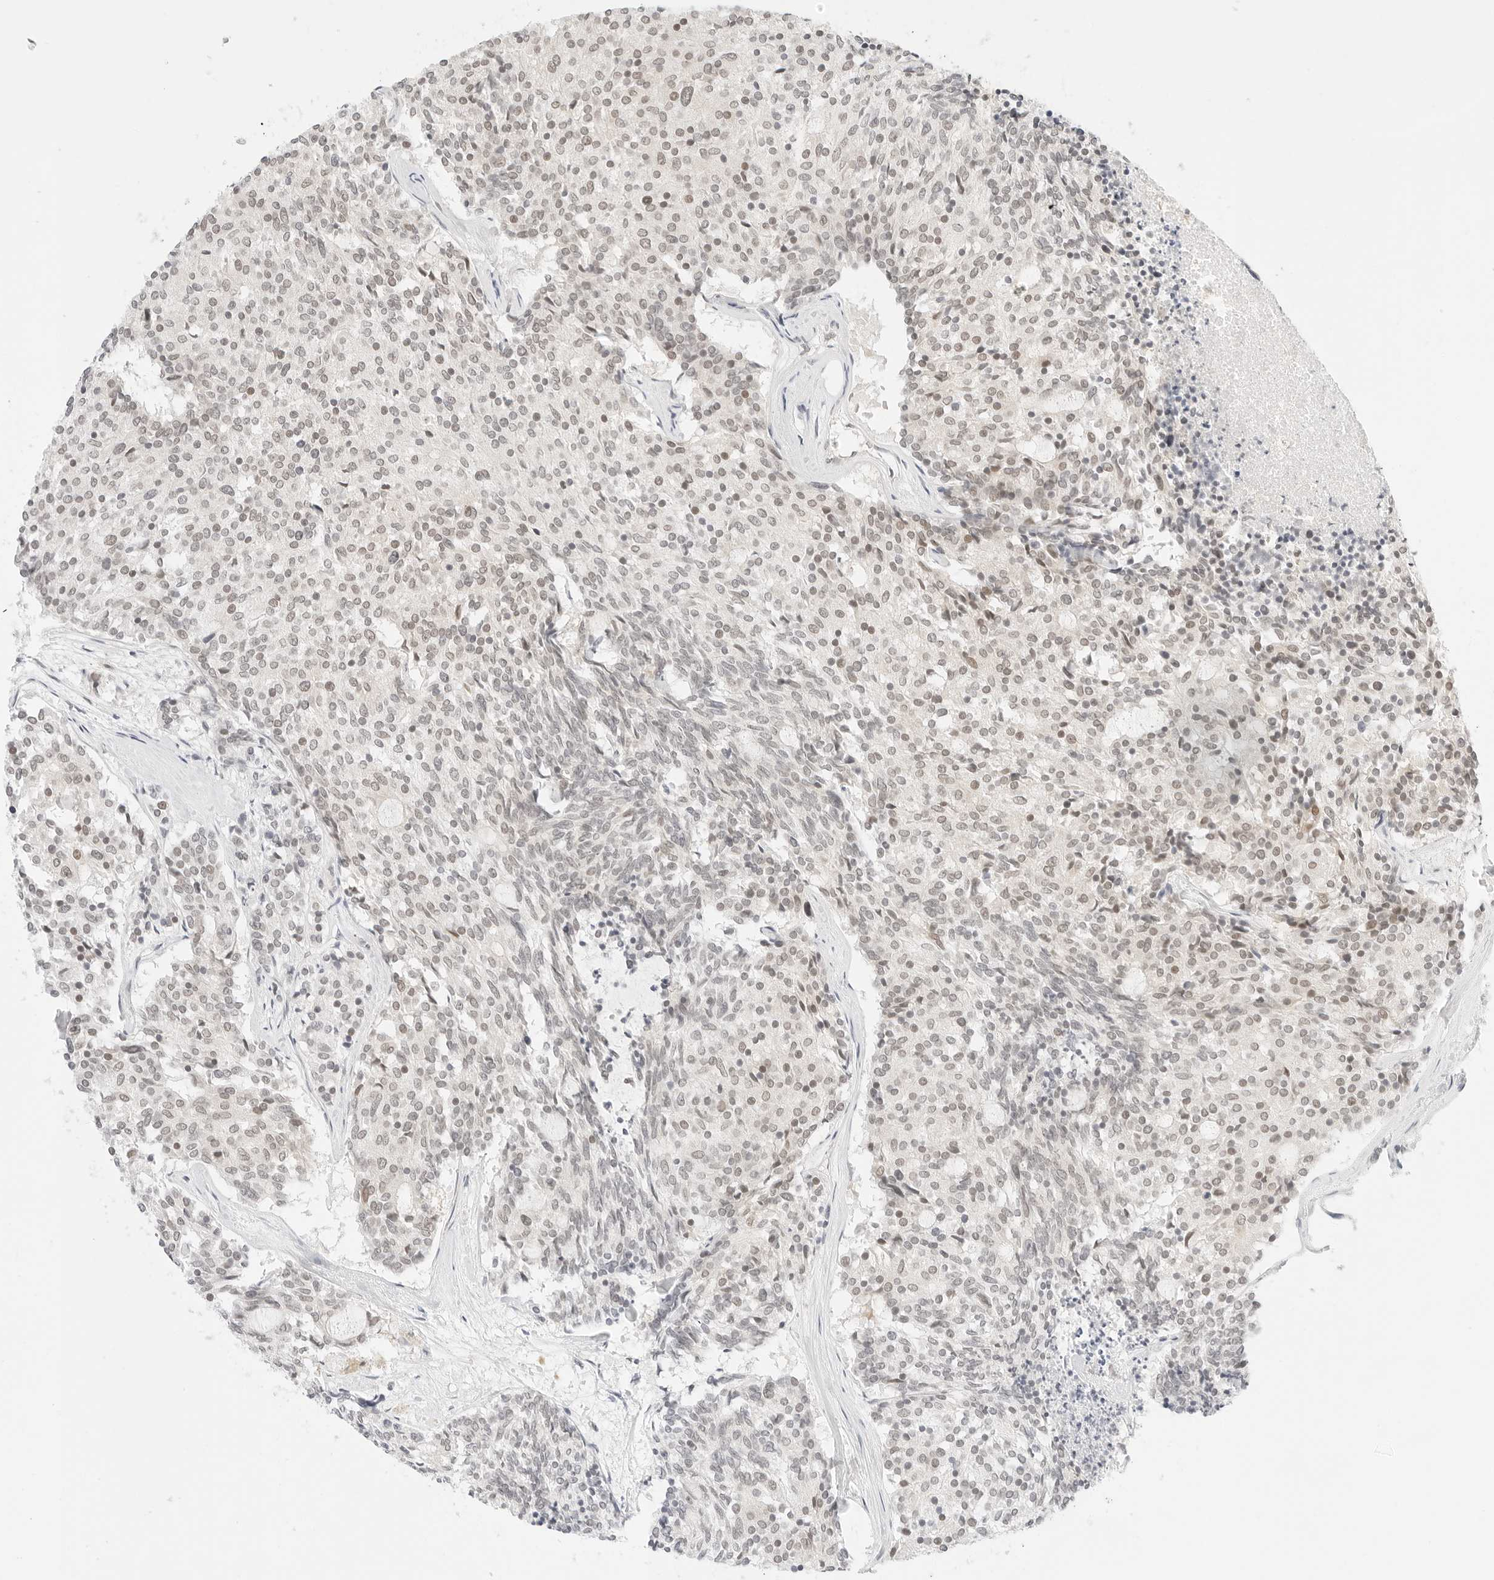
{"staining": {"intensity": "weak", "quantity": "<25%", "location": "nuclear"}, "tissue": "carcinoid", "cell_type": "Tumor cells", "image_type": "cancer", "snomed": [{"axis": "morphology", "description": "Carcinoid, malignant, NOS"}, {"axis": "topography", "description": "Pancreas"}], "caption": "Immunohistochemical staining of malignant carcinoid displays no significant staining in tumor cells. (DAB (3,3'-diaminobenzidine) immunohistochemistry, high magnification).", "gene": "POLR3C", "patient": {"sex": "female", "age": 54}}